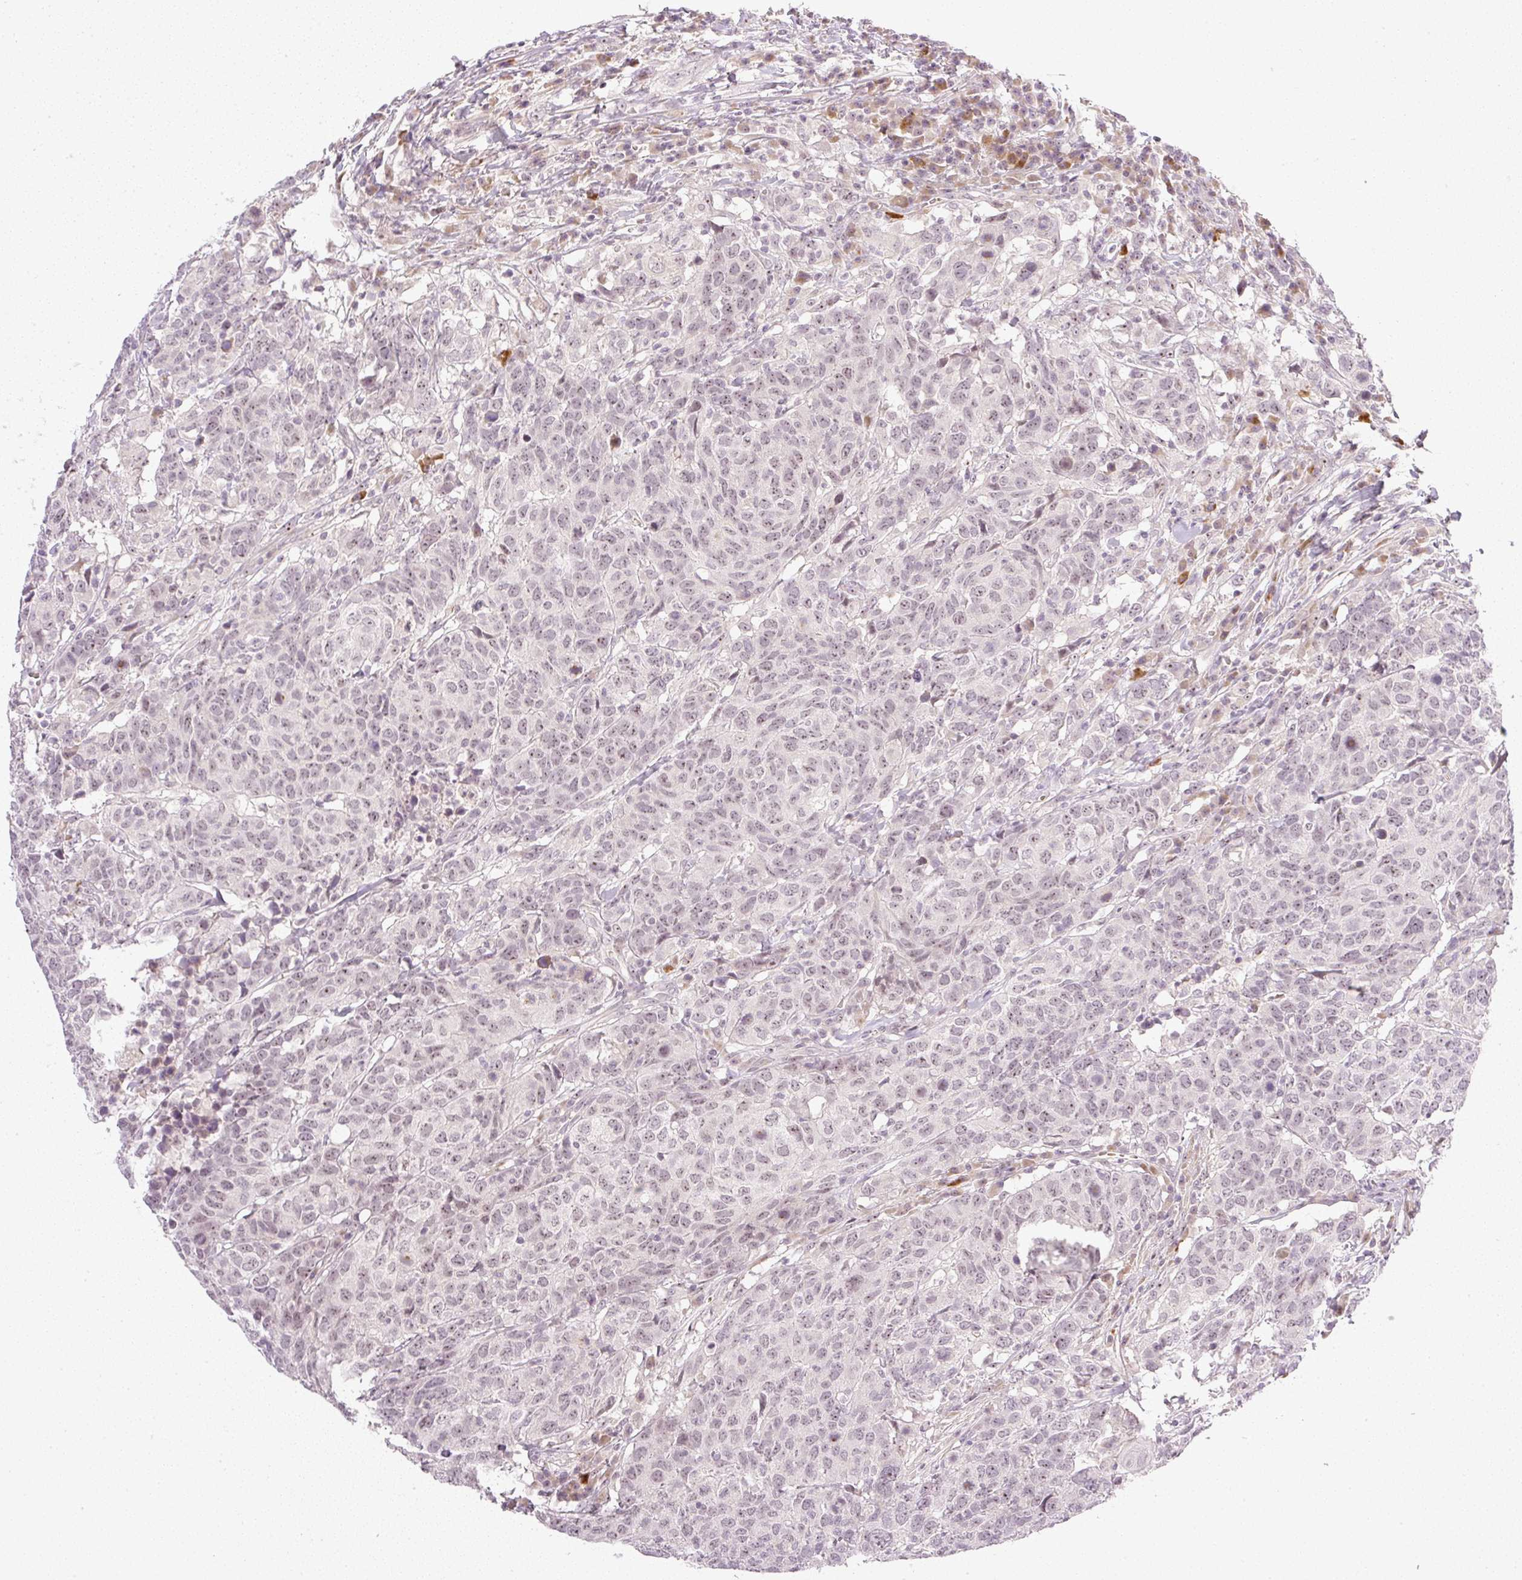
{"staining": {"intensity": "weak", "quantity": ">75%", "location": "nuclear"}, "tissue": "head and neck cancer", "cell_type": "Tumor cells", "image_type": "cancer", "snomed": [{"axis": "morphology", "description": "Normal tissue, NOS"}, {"axis": "morphology", "description": "Squamous cell carcinoma, NOS"}, {"axis": "topography", "description": "Skeletal muscle"}, {"axis": "topography", "description": "Vascular tissue"}, {"axis": "topography", "description": "Peripheral nerve tissue"}, {"axis": "topography", "description": "Head-Neck"}], "caption": "Brown immunohistochemical staining in human head and neck squamous cell carcinoma exhibits weak nuclear positivity in about >75% of tumor cells.", "gene": "AAR2", "patient": {"sex": "male", "age": 66}}